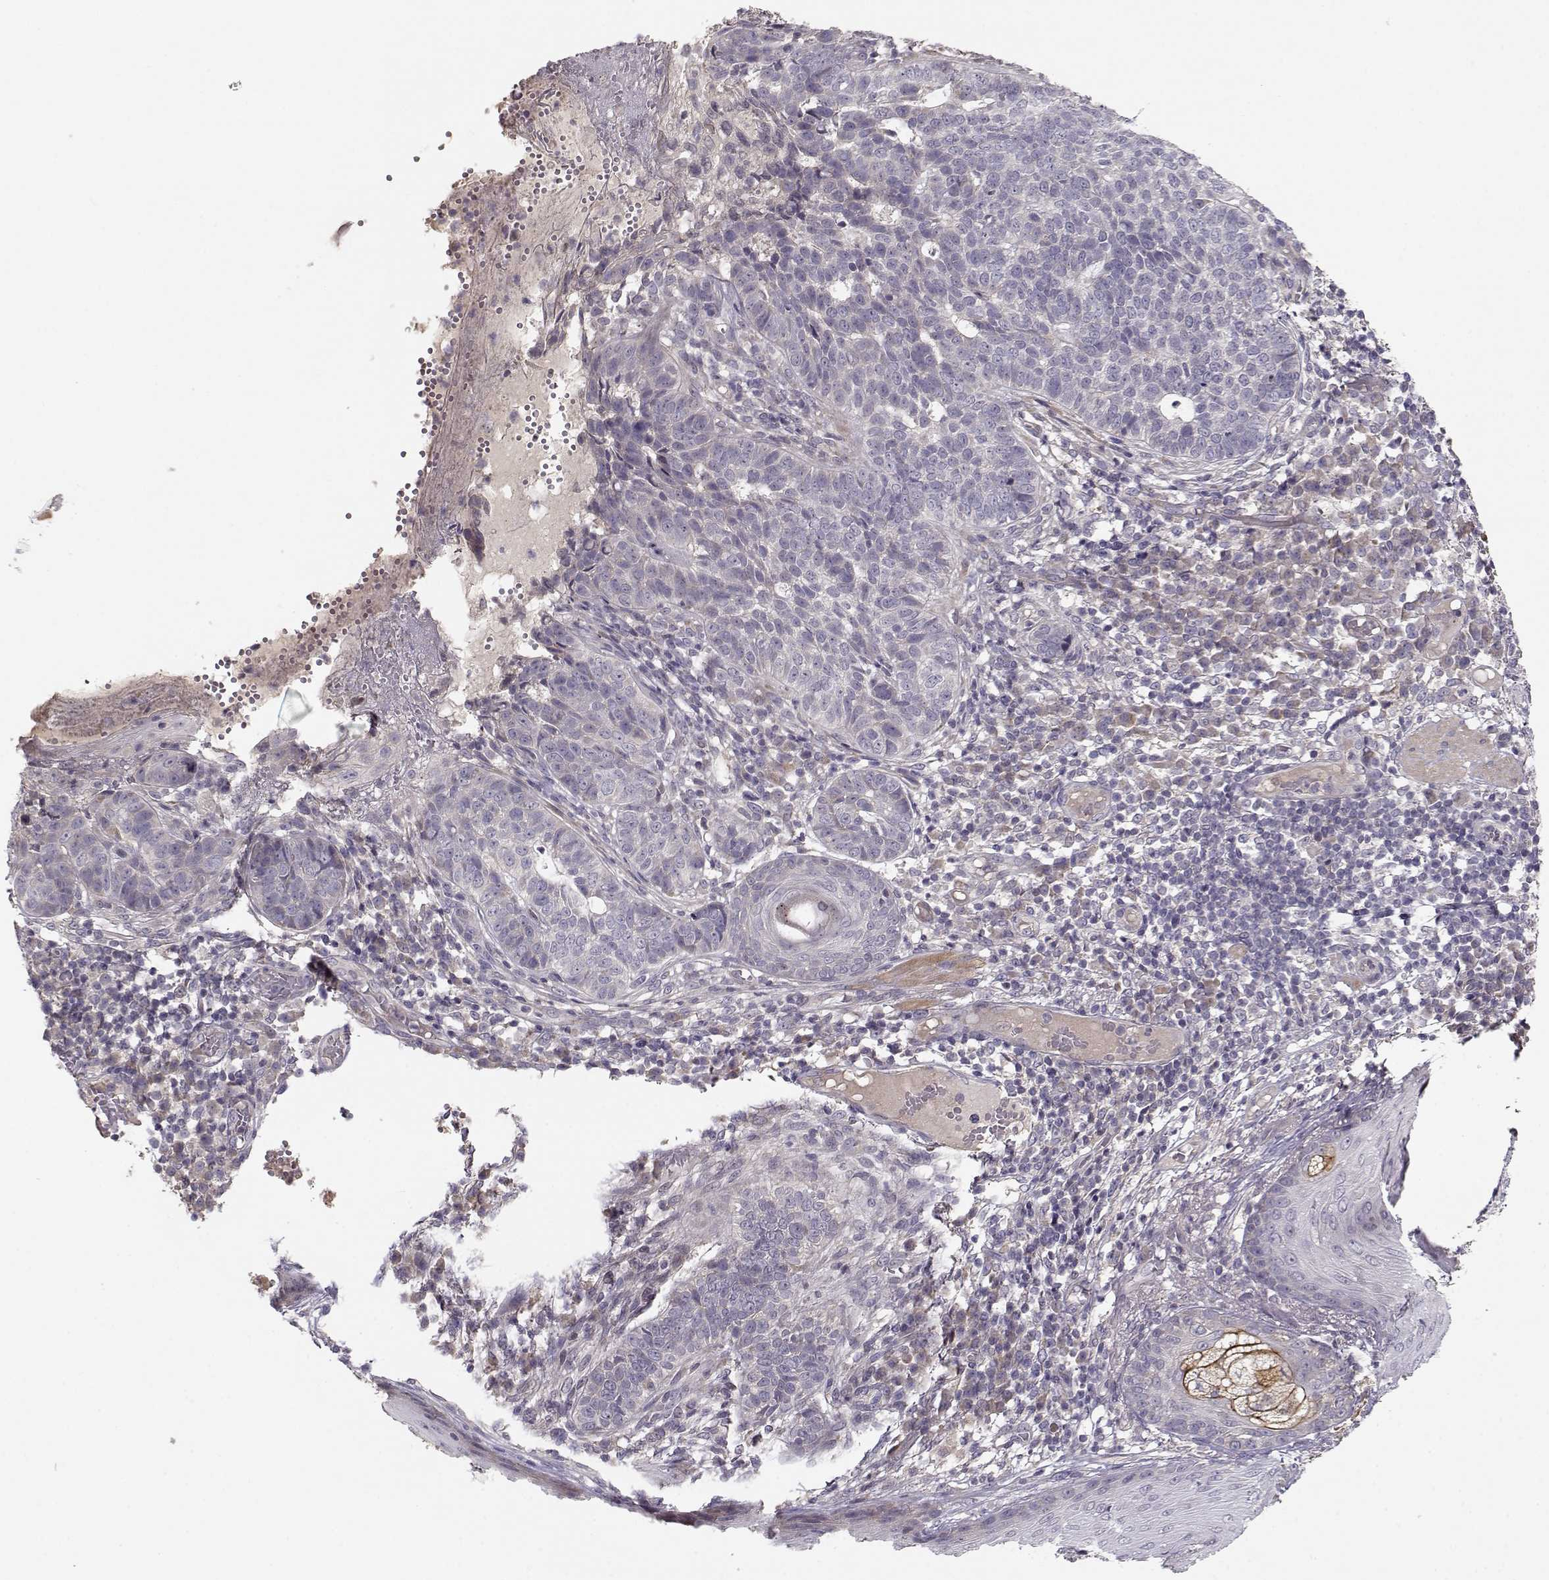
{"staining": {"intensity": "negative", "quantity": "none", "location": "none"}, "tissue": "skin cancer", "cell_type": "Tumor cells", "image_type": "cancer", "snomed": [{"axis": "morphology", "description": "Basal cell carcinoma"}, {"axis": "topography", "description": "Skin"}], "caption": "A high-resolution micrograph shows immunohistochemistry (IHC) staining of skin basal cell carcinoma, which displays no significant expression in tumor cells.", "gene": "ENTPD8", "patient": {"sex": "female", "age": 69}}